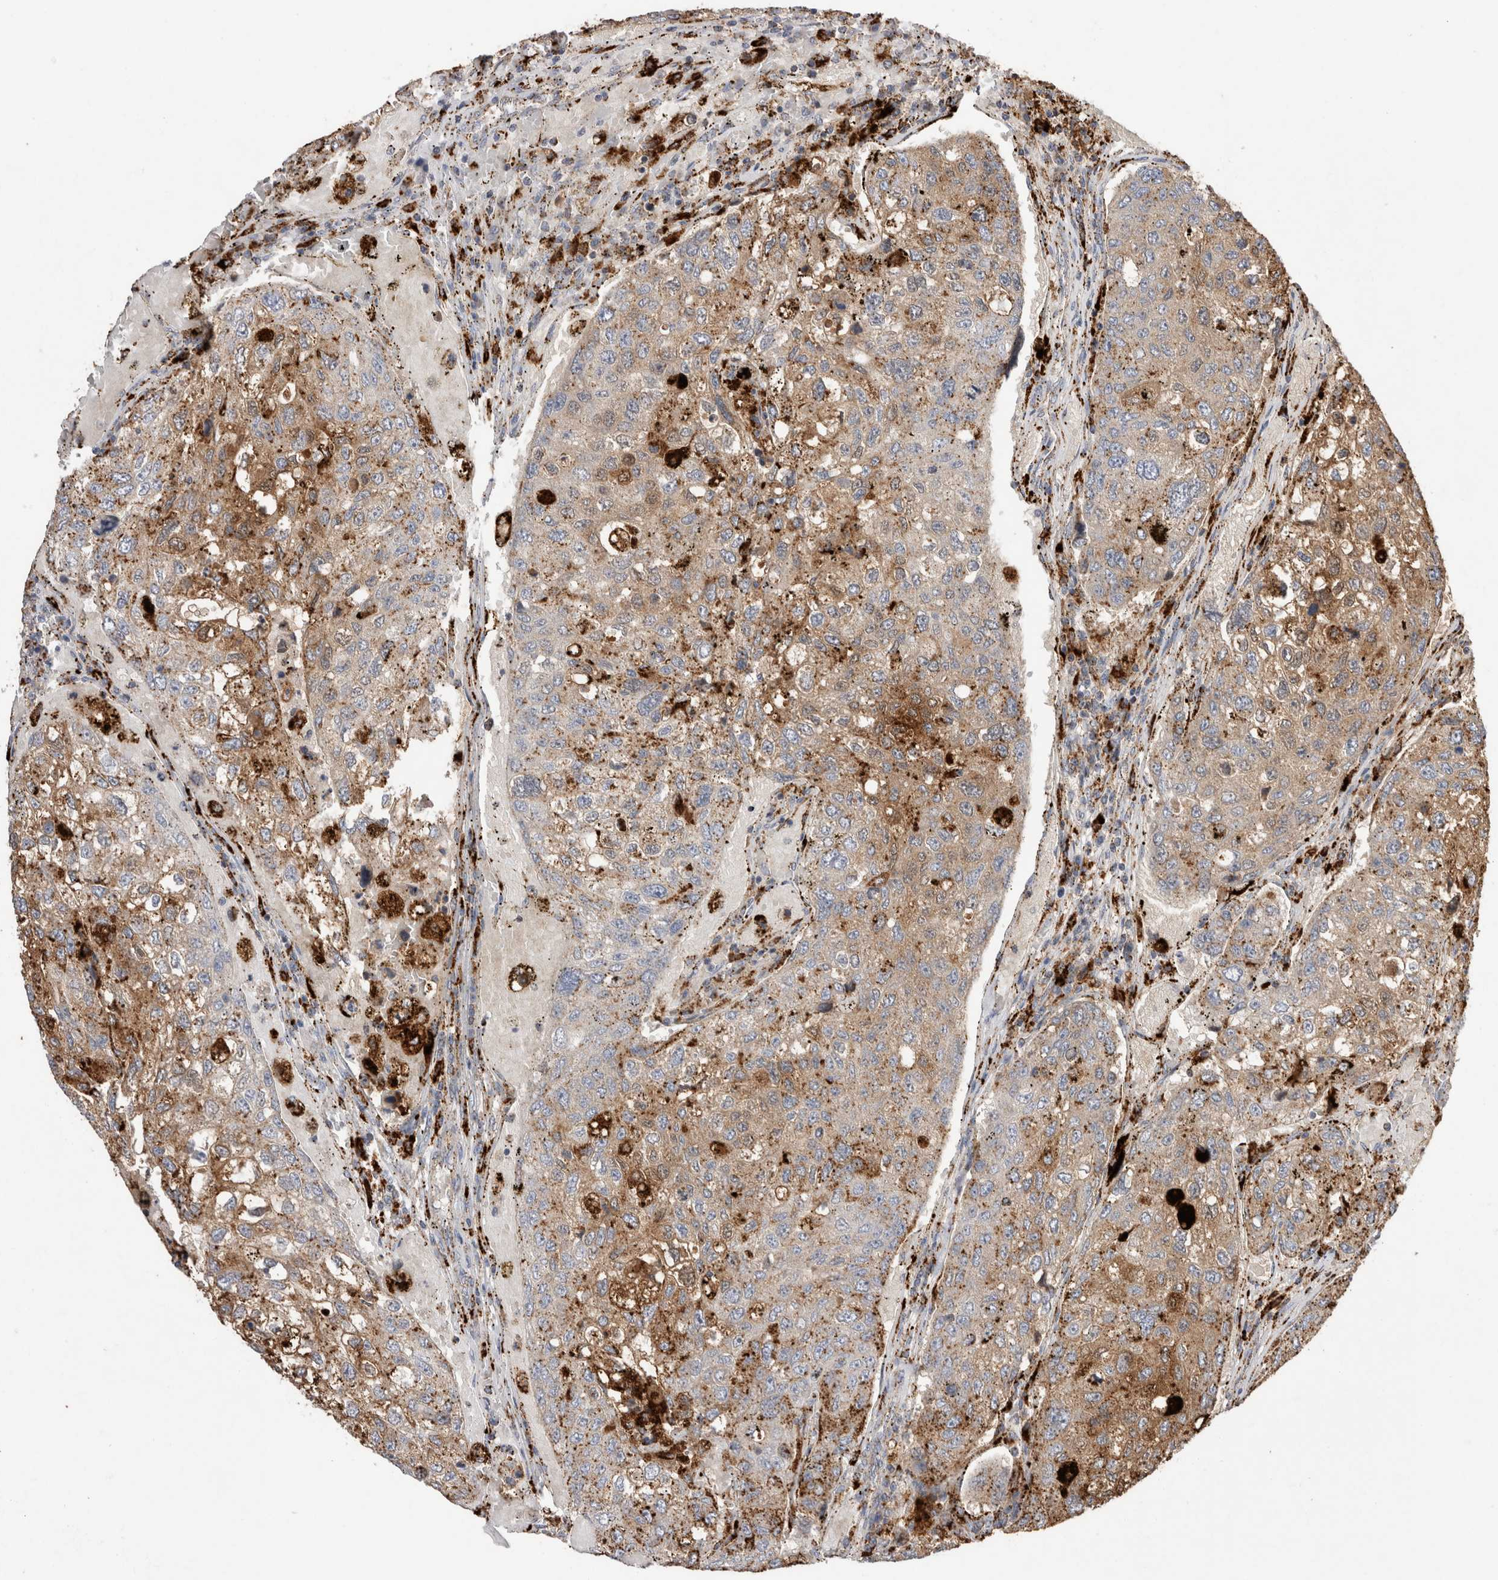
{"staining": {"intensity": "moderate", "quantity": ">75%", "location": "cytoplasmic/membranous"}, "tissue": "urothelial cancer", "cell_type": "Tumor cells", "image_type": "cancer", "snomed": [{"axis": "morphology", "description": "Urothelial carcinoma, High grade"}, {"axis": "topography", "description": "Lymph node"}, {"axis": "topography", "description": "Urinary bladder"}], "caption": "Protein expression analysis of human urothelial cancer reveals moderate cytoplasmic/membranous staining in approximately >75% of tumor cells.", "gene": "CTSA", "patient": {"sex": "male", "age": 51}}